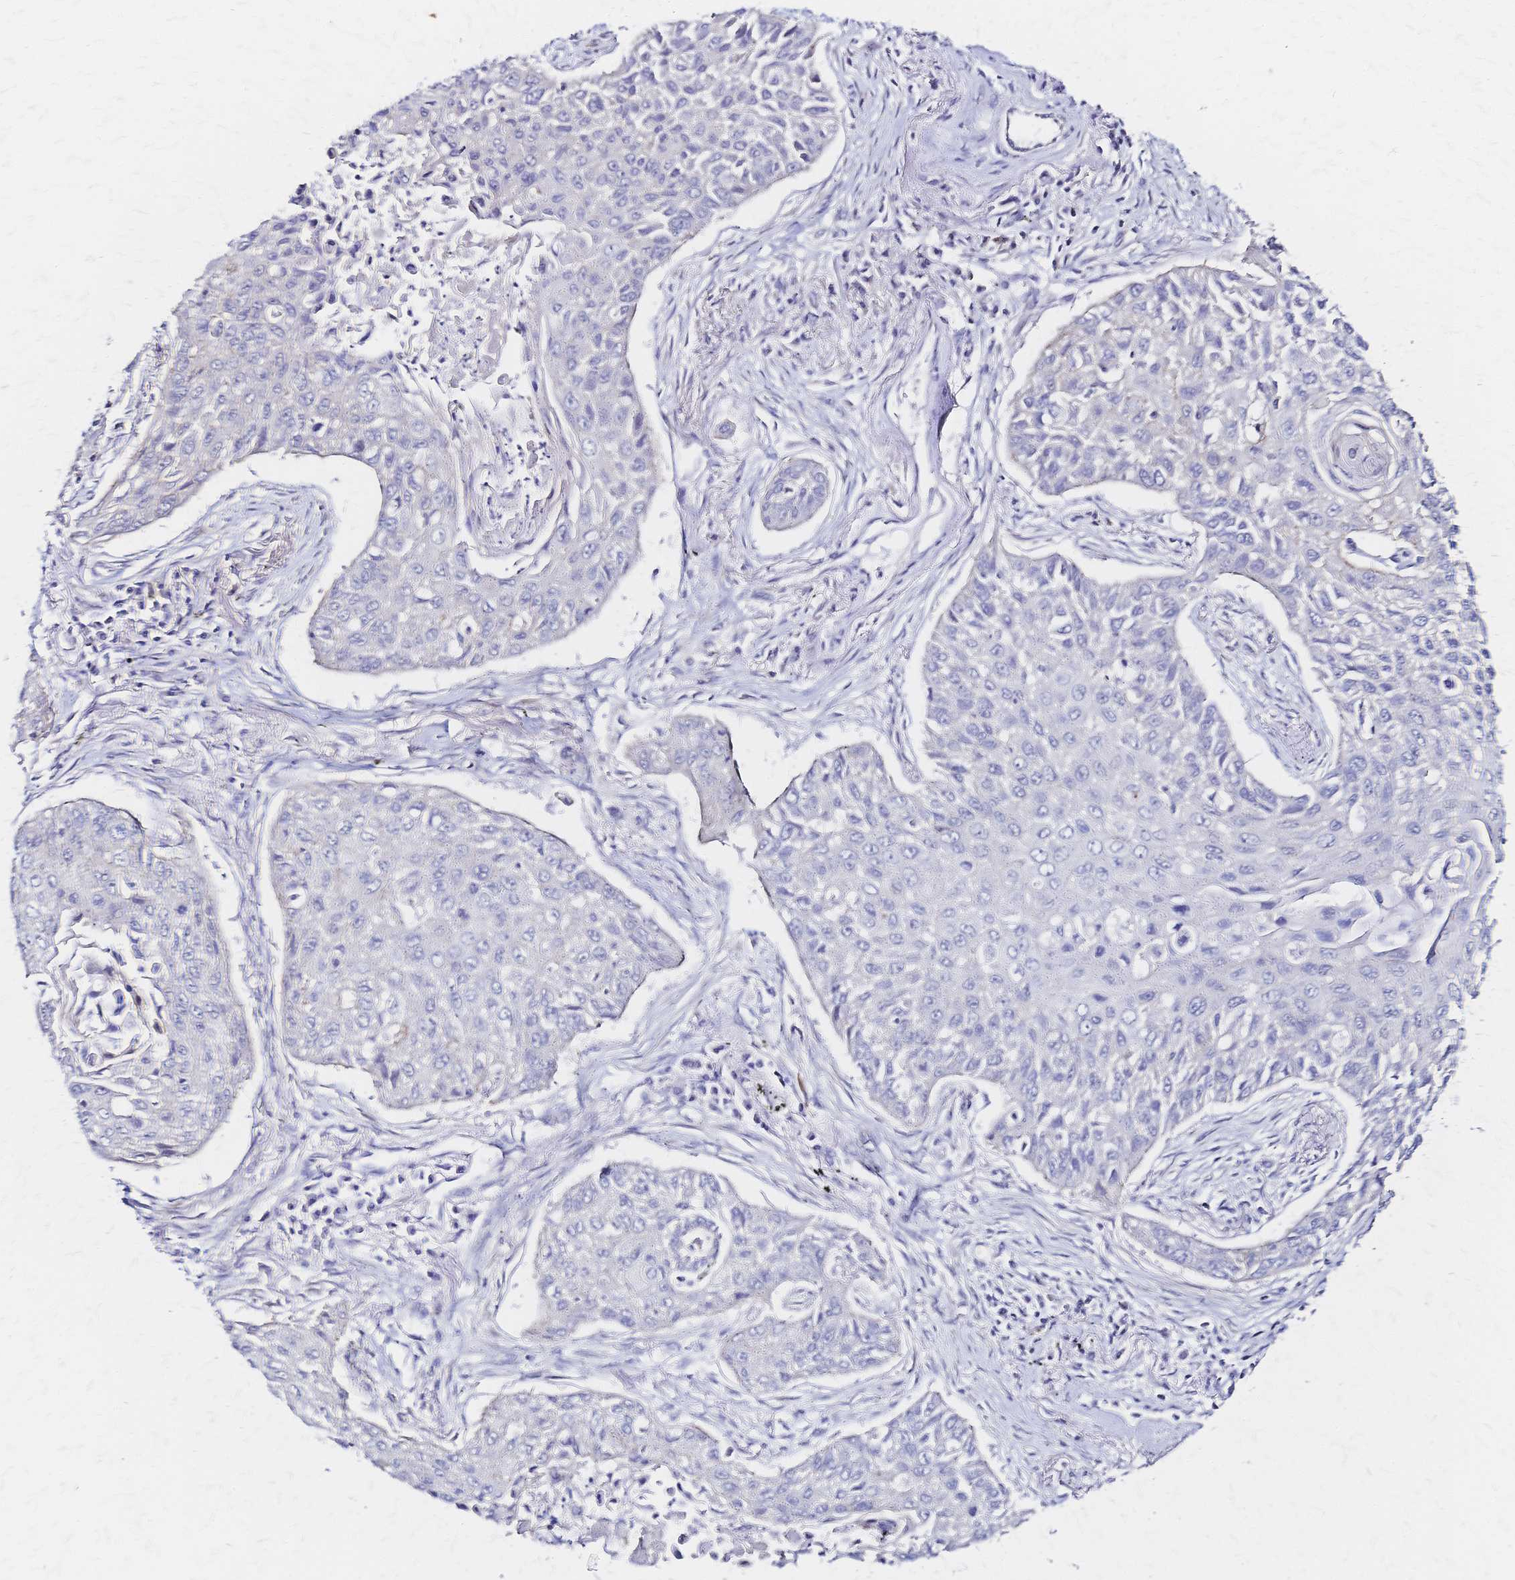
{"staining": {"intensity": "negative", "quantity": "none", "location": "none"}, "tissue": "lung cancer", "cell_type": "Tumor cells", "image_type": "cancer", "snomed": [{"axis": "morphology", "description": "Squamous cell carcinoma, NOS"}, {"axis": "topography", "description": "Lung"}], "caption": "Immunohistochemistry (IHC) photomicrograph of neoplastic tissue: lung squamous cell carcinoma stained with DAB (3,3'-diaminobenzidine) shows no significant protein positivity in tumor cells.", "gene": "SLC5A1", "patient": {"sex": "male", "age": 75}}